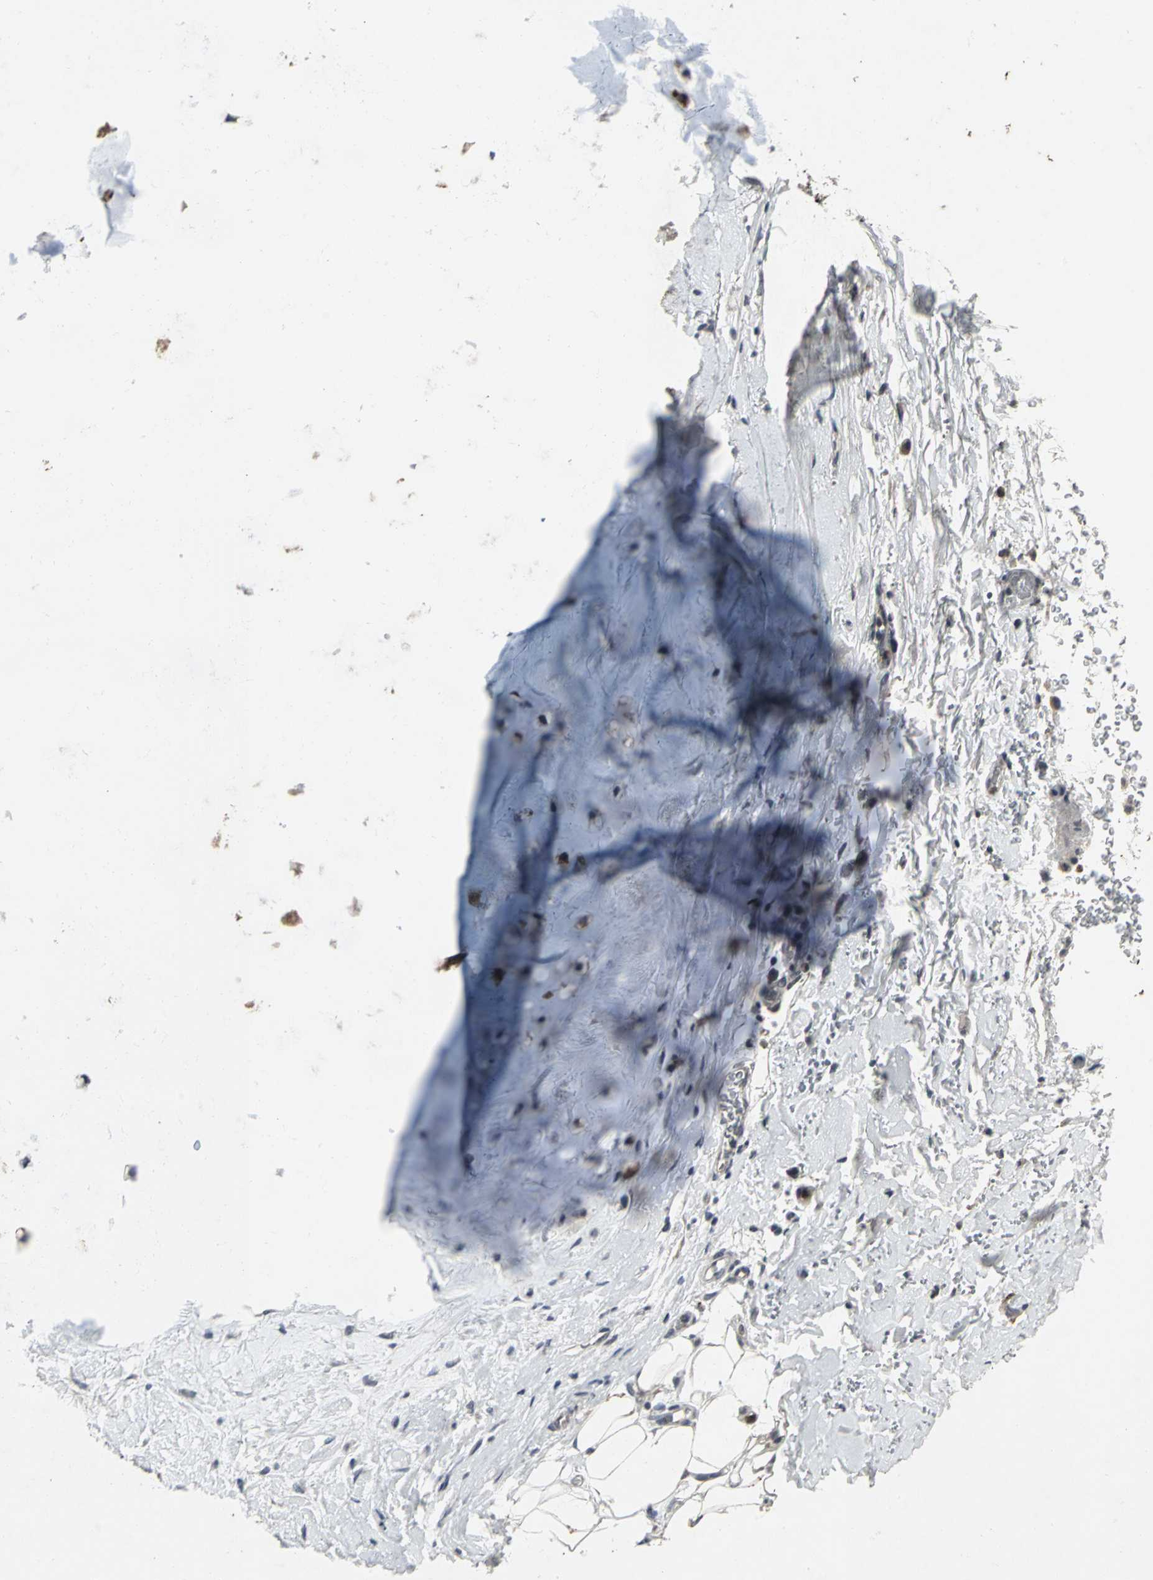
{"staining": {"intensity": "negative", "quantity": "none", "location": "none"}, "tissue": "adipose tissue", "cell_type": "Adipocytes", "image_type": "normal", "snomed": [{"axis": "morphology", "description": "Normal tissue, NOS"}, {"axis": "topography", "description": "Cartilage tissue"}, {"axis": "topography", "description": "Bronchus"}], "caption": "The immunohistochemistry image has no significant staining in adipocytes of adipose tissue.", "gene": "BMP4", "patient": {"sex": "female", "age": 73}}